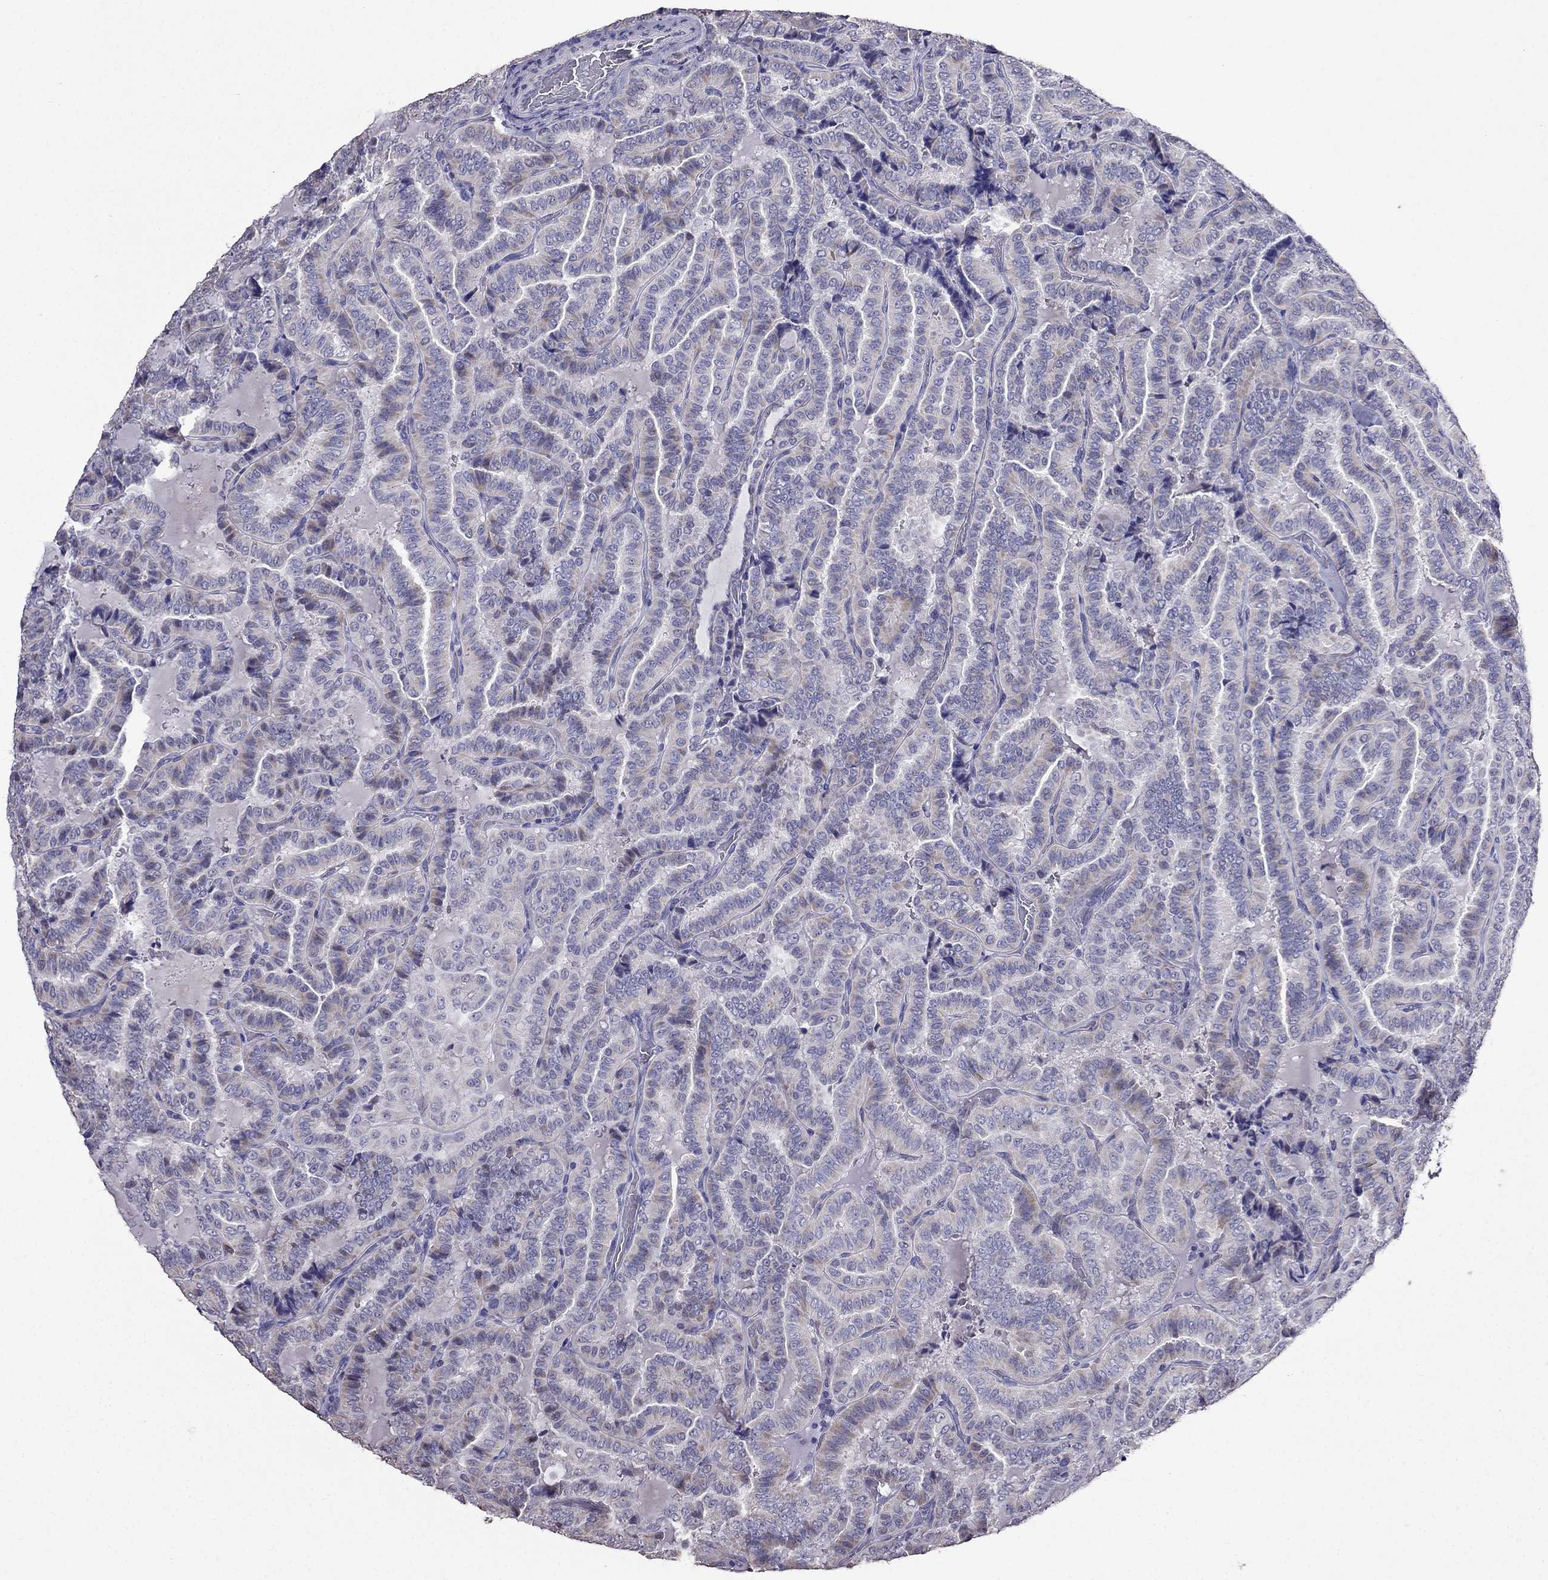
{"staining": {"intensity": "negative", "quantity": "none", "location": "none"}, "tissue": "thyroid cancer", "cell_type": "Tumor cells", "image_type": "cancer", "snomed": [{"axis": "morphology", "description": "Papillary adenocarcinoma, NOS"}, {"axis": "topography", "description": "Thyroid gland"}], "caption": "The micrograph shows no significant expression in tumor cells of thyroid papillary adenocarcinoma.", "gene": "AK5", "patient": {"sex": "female", "age": 39}}